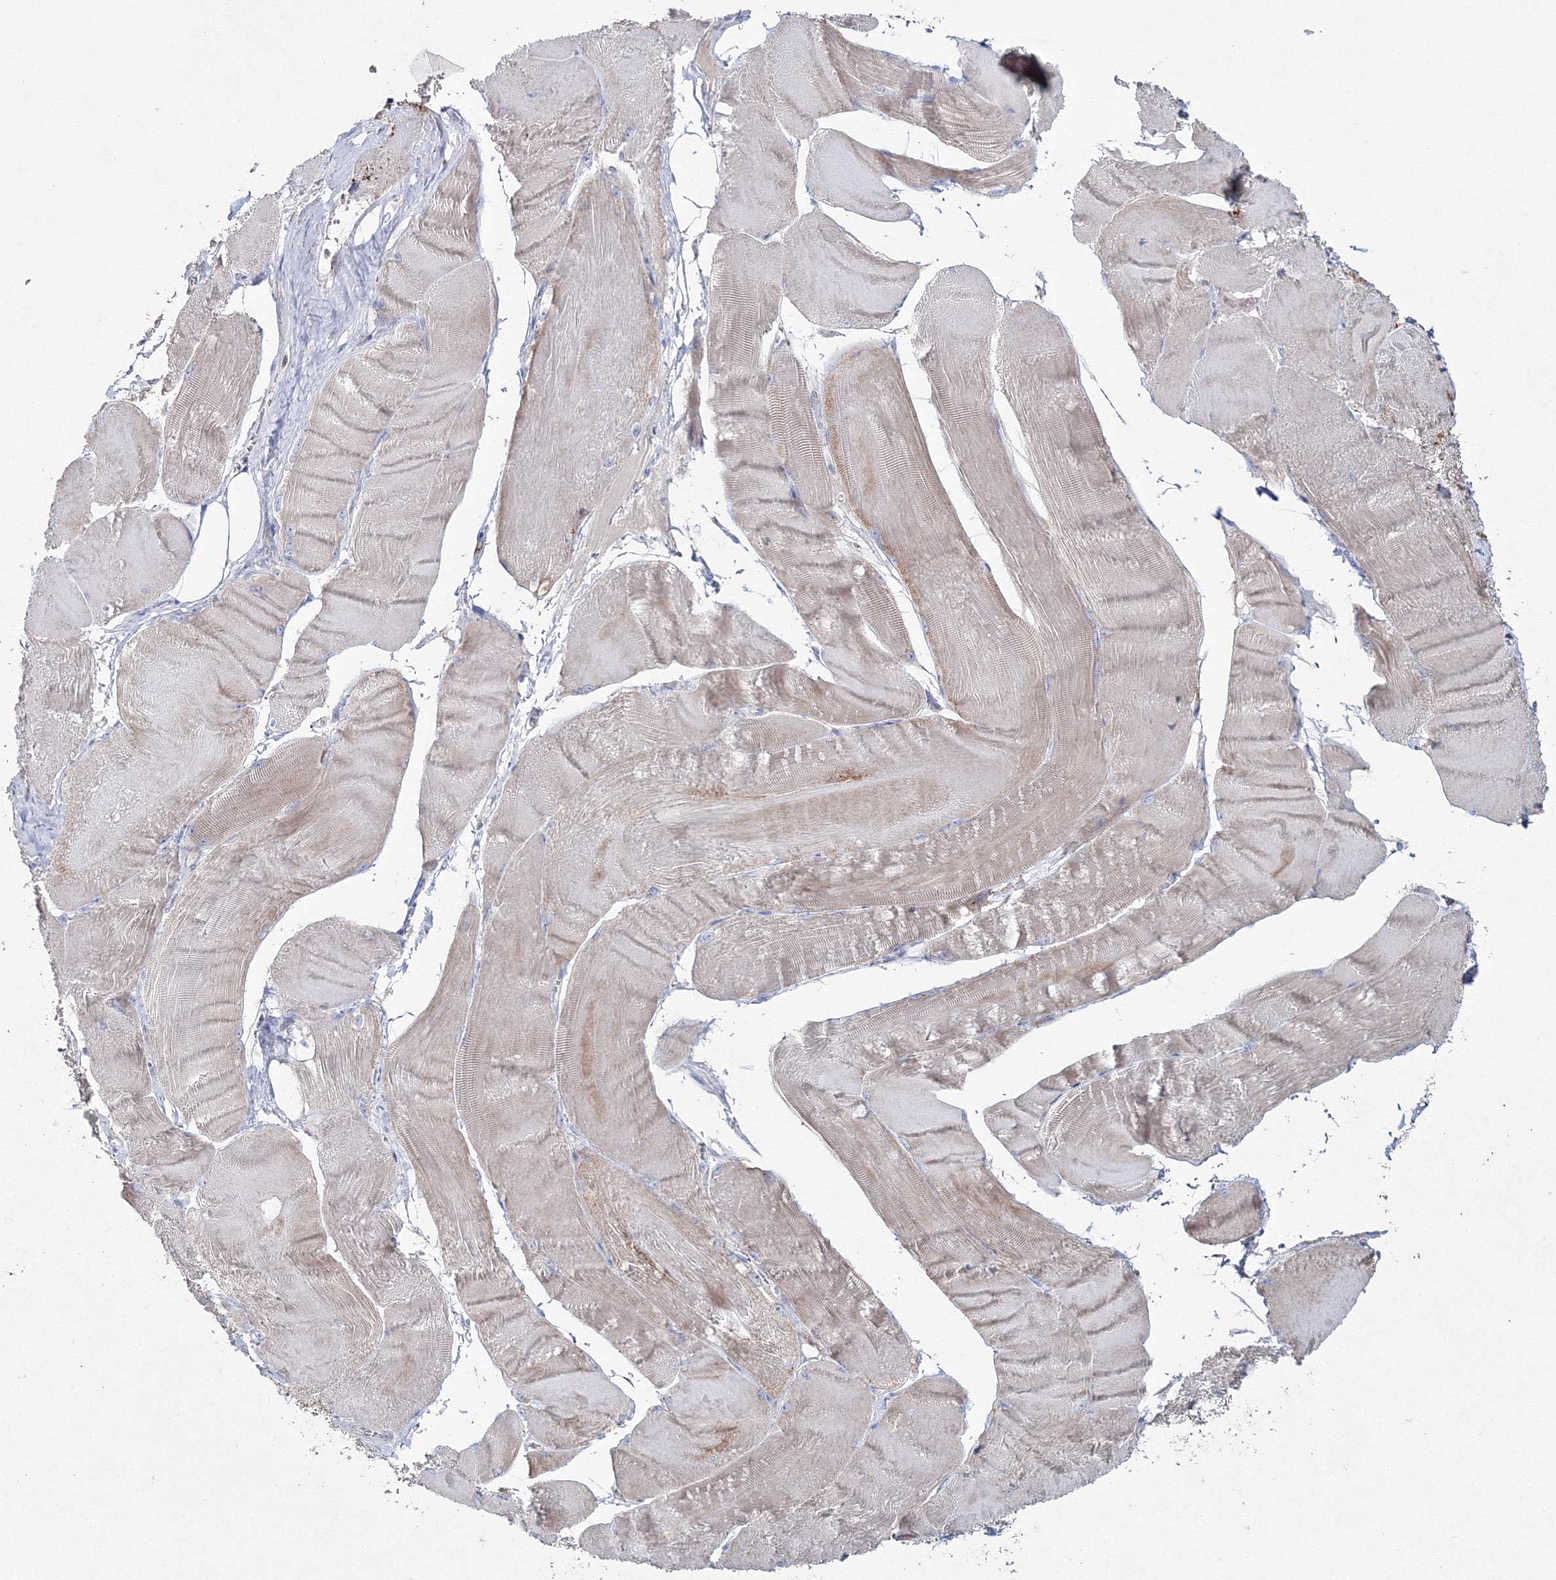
{"staining": {"intensity": "weak", "quantity": "<25%", "location": "cytoplasmic/membranous"}, "tissue": "skeletal muscle", "cell_type": "Myocytes", "image_type": "normal", "snomed": [{"axis": "morphology", "description": "Normal tissue, NOS"}, {"axis": "morphology", "description": "Basal cell carcinoma"}, {"axis": "topography", "description": "Skeletal muscle"}], "caption": "Image shows no significant protein expression in myocytes of benign skeletal muscle. Nuclei are stained in blue.", "gene": "IGSF9", "patient": {"sex": "female", "age": 64}}